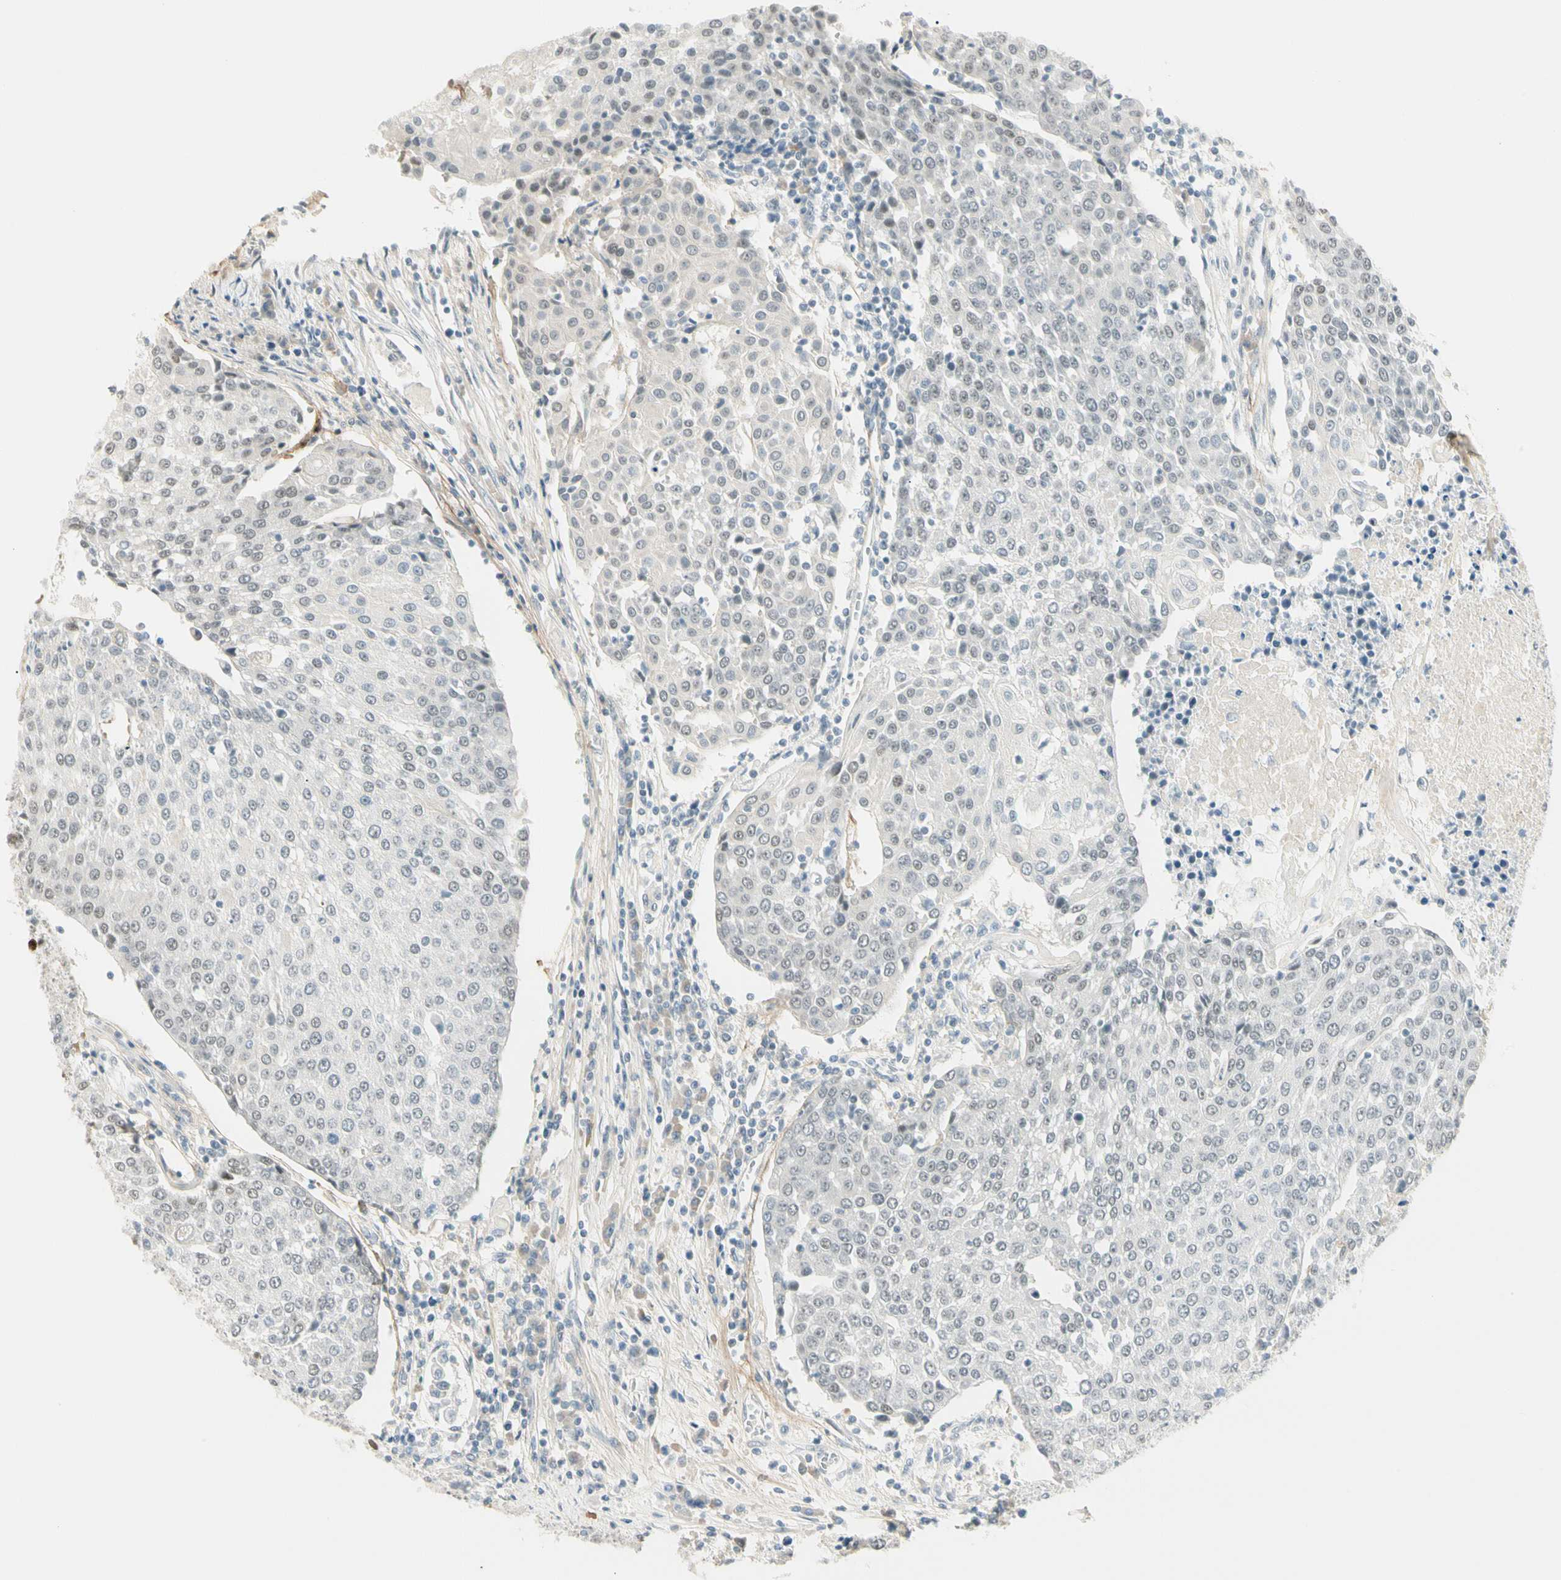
{"staining": {"intensity": "weak", "quantity": "<25%", "location": "nuclear"}, "tissue": "urothelial cancer", "cell_type": "Tumor cells", "image_type": "cancer", "snomed": [{"axis": "morphology", "description": "Urothelial carcinoma, High grade"}, {"axis": "topography", "description": "Urinary bladder"}], "caption": "This is an immunohistochemistry histopathology image of urothelial carcinoma (high-grade). There is no positivity in tumor cells.", "gene": "ASPN", "patient": {"sex": "female", "age": 85}}